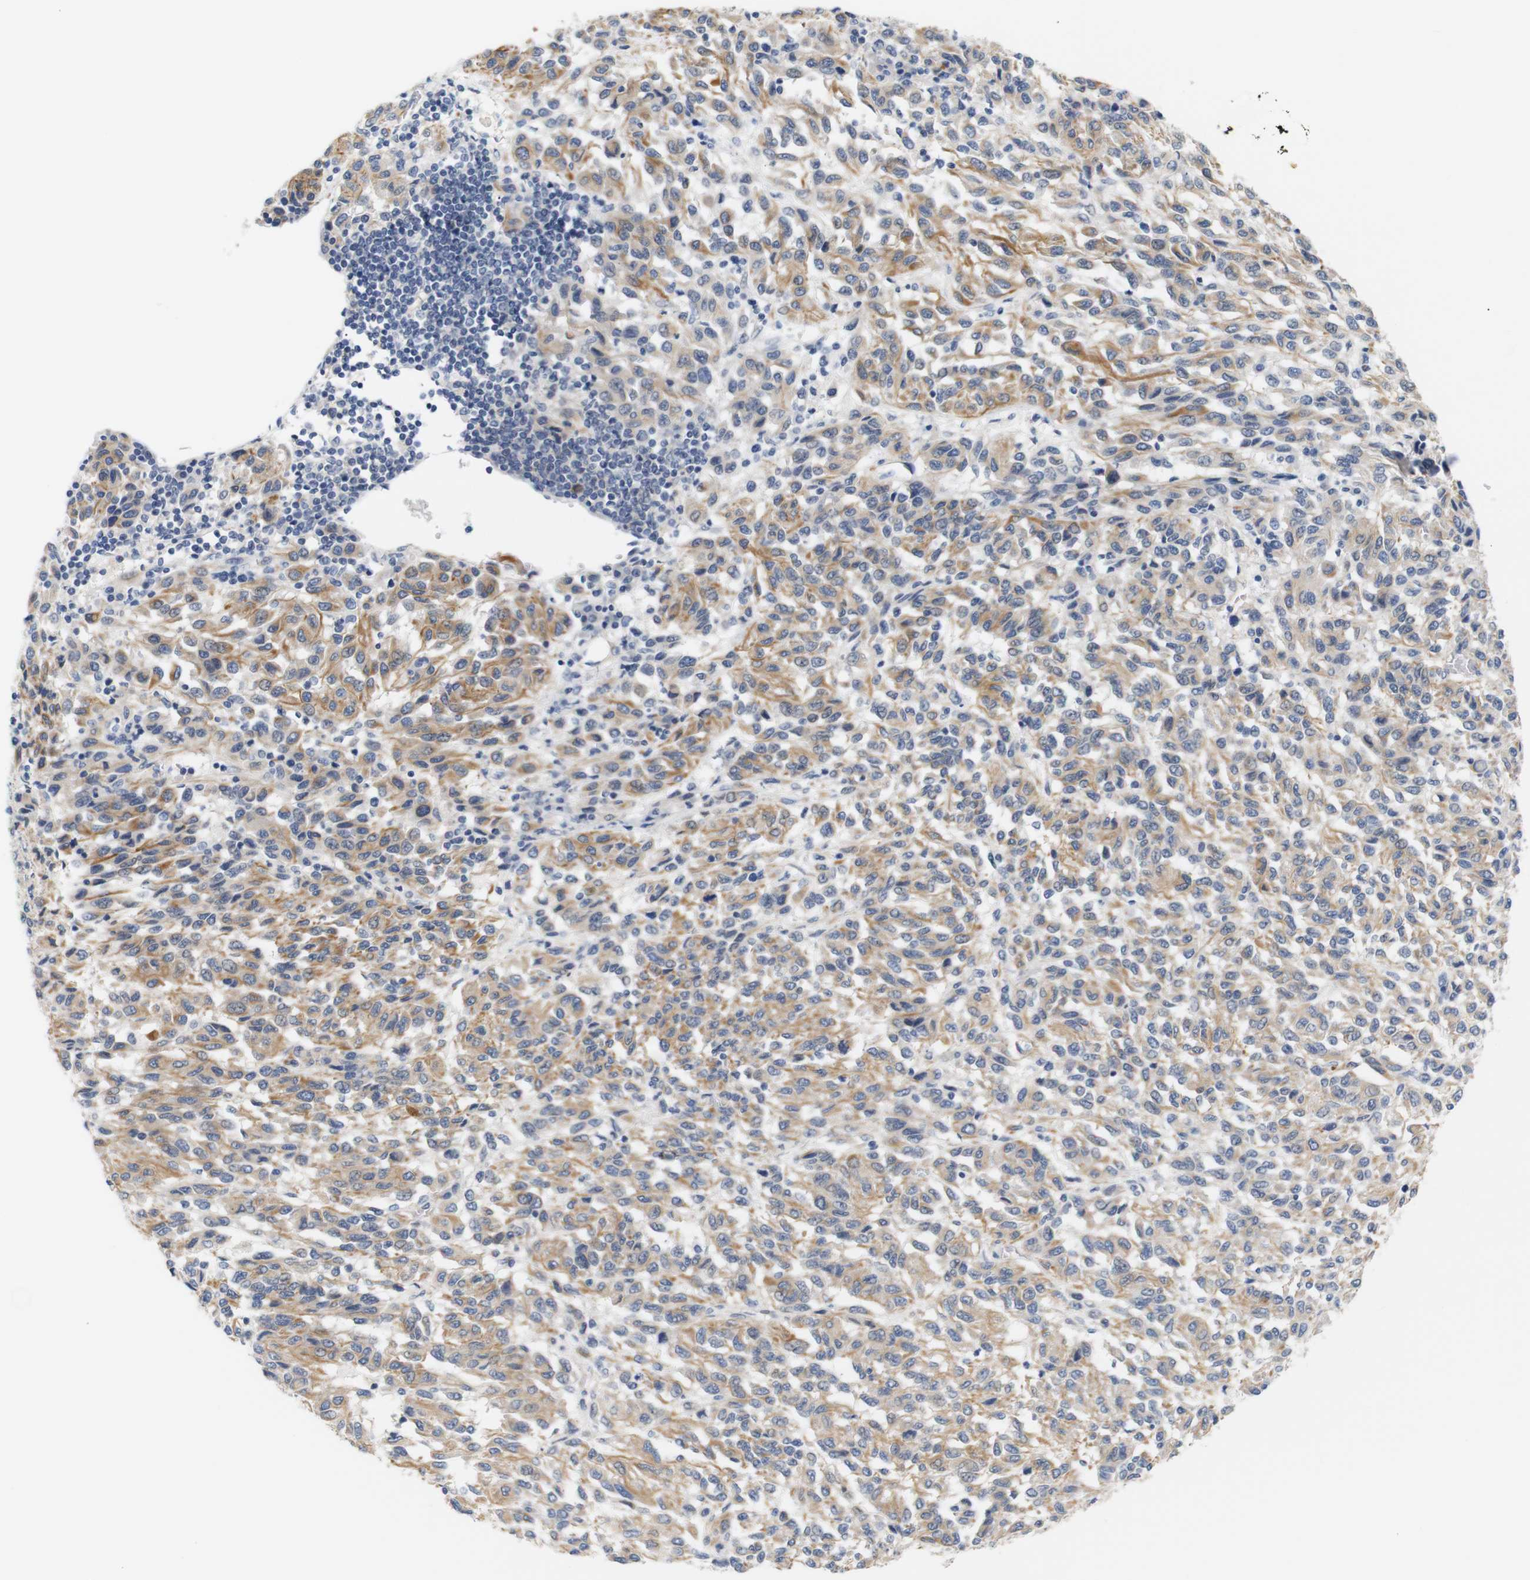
{"staining": {"intensity": "moderate", "quantity": ">75%", "location": "cytoplasmic/membranous"}, "tissue": "melanoma", "cell_type": "Tumor cells", "image_type": "cancer", "snomed": [{"axis": "morphology", "description": "Malignant melanoma, Metastatic site"}, {"axis": "topography", "description": "Lung"}], "caption": "Protein staining by immunohistochemistry (IHC) displays moderate cytoplasmic/membranous positivity in about >75% of tumor cells in melanoma.", "gene": "STMN3", "patient": {"sex": "male", "age": 64}}